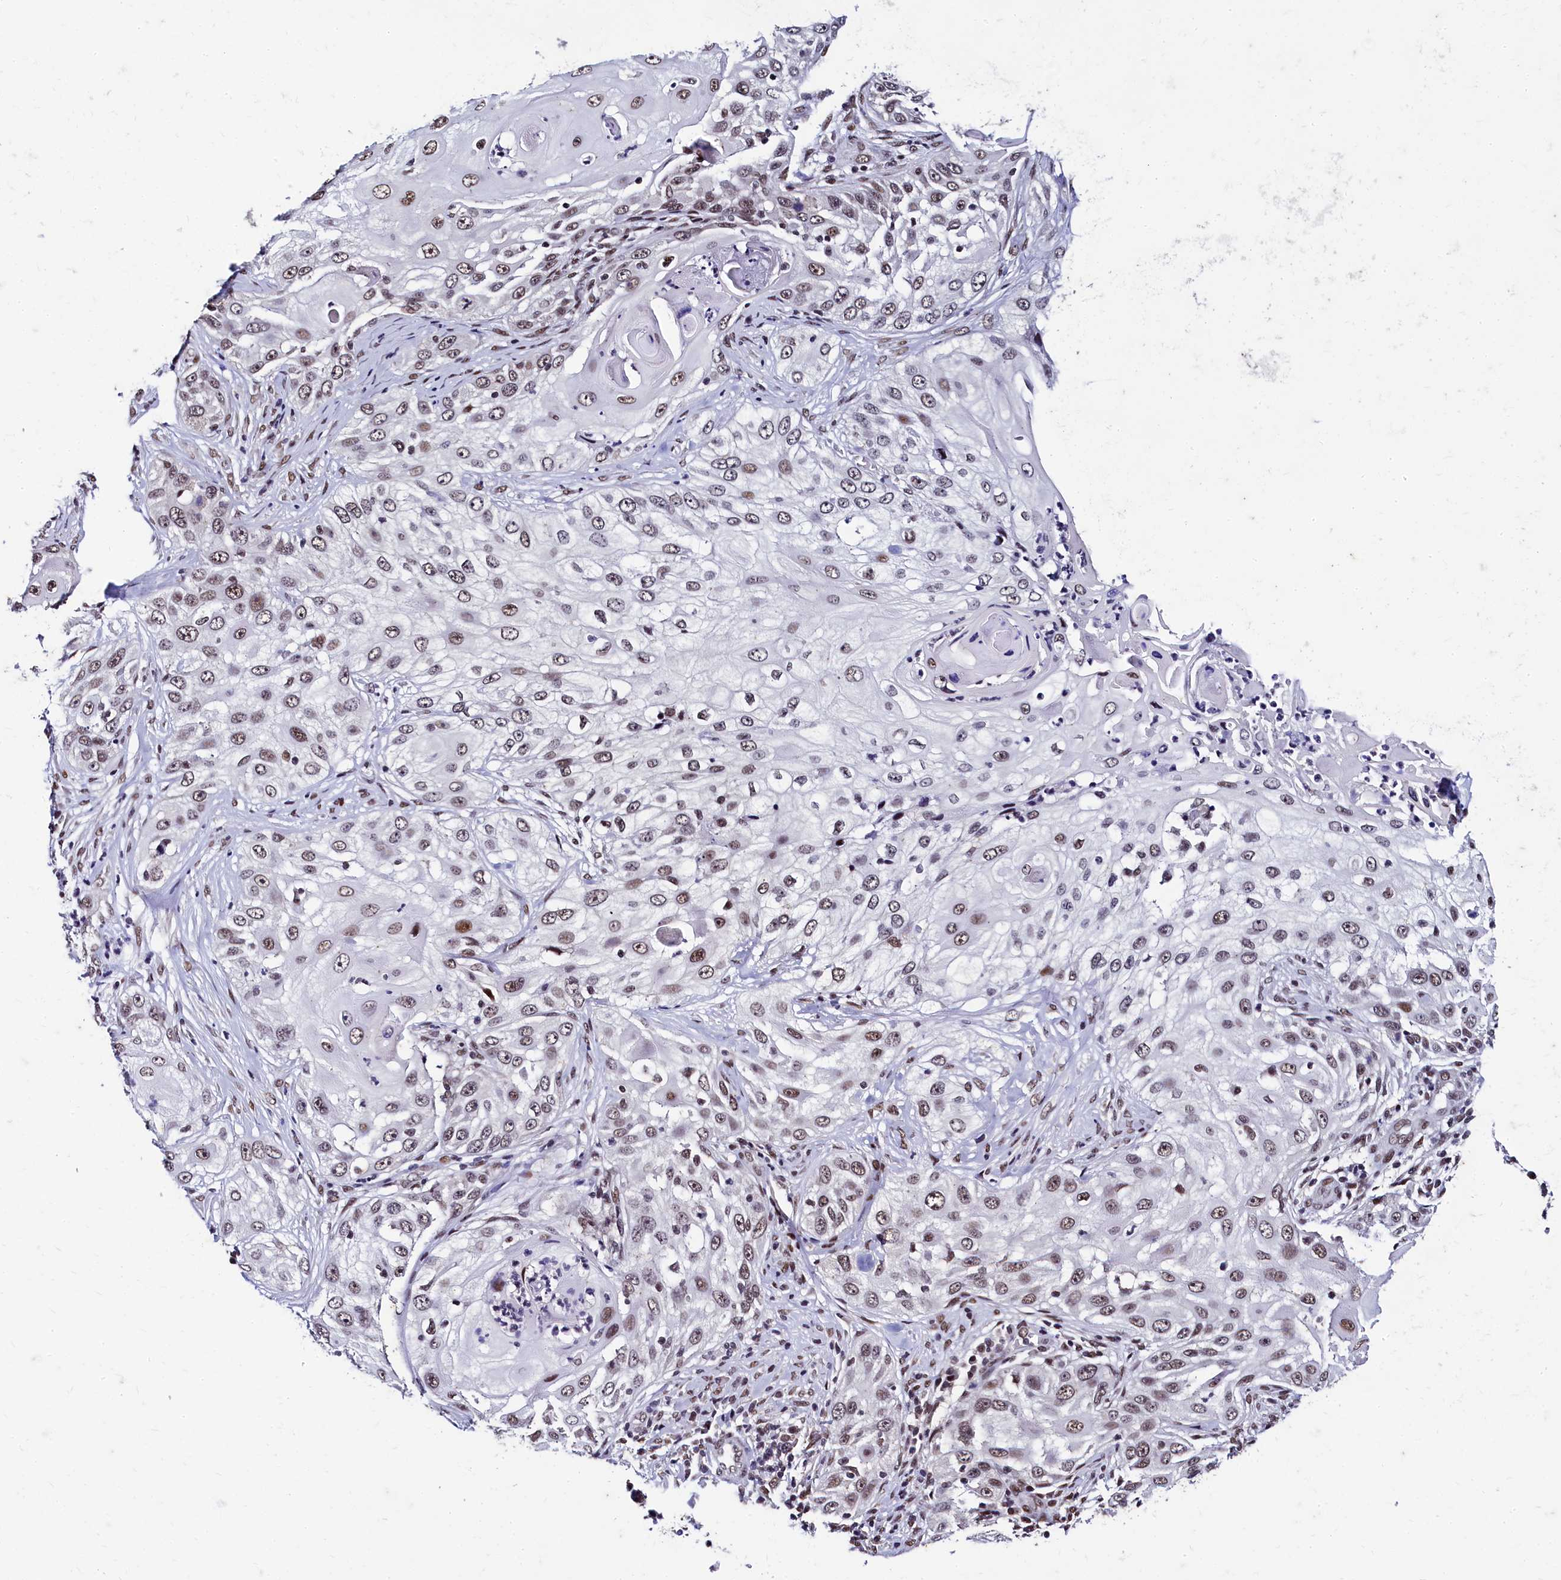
{"staining": {"intensity": "moderate", "quantity": ">75%", "location": "nuclear"}, "tissue": "skin cancer", "cell_type": "Tumor cells", "image_type": "cancer", "snomed": [{"axis": "morphology", "description": "Squamous cell carcinoma, NOS"}, {"axis": "topography", "description": "Skin"}], "caption": "Immunohistochemistry (DAB (3,3'-diaminobenzidine)) staining of human skin cancer reveals moderate nuclear protein positivity in about >75% of tumor cells.", "gene": "CPSF7", "patient": {"sex": "female", "age": 44}}